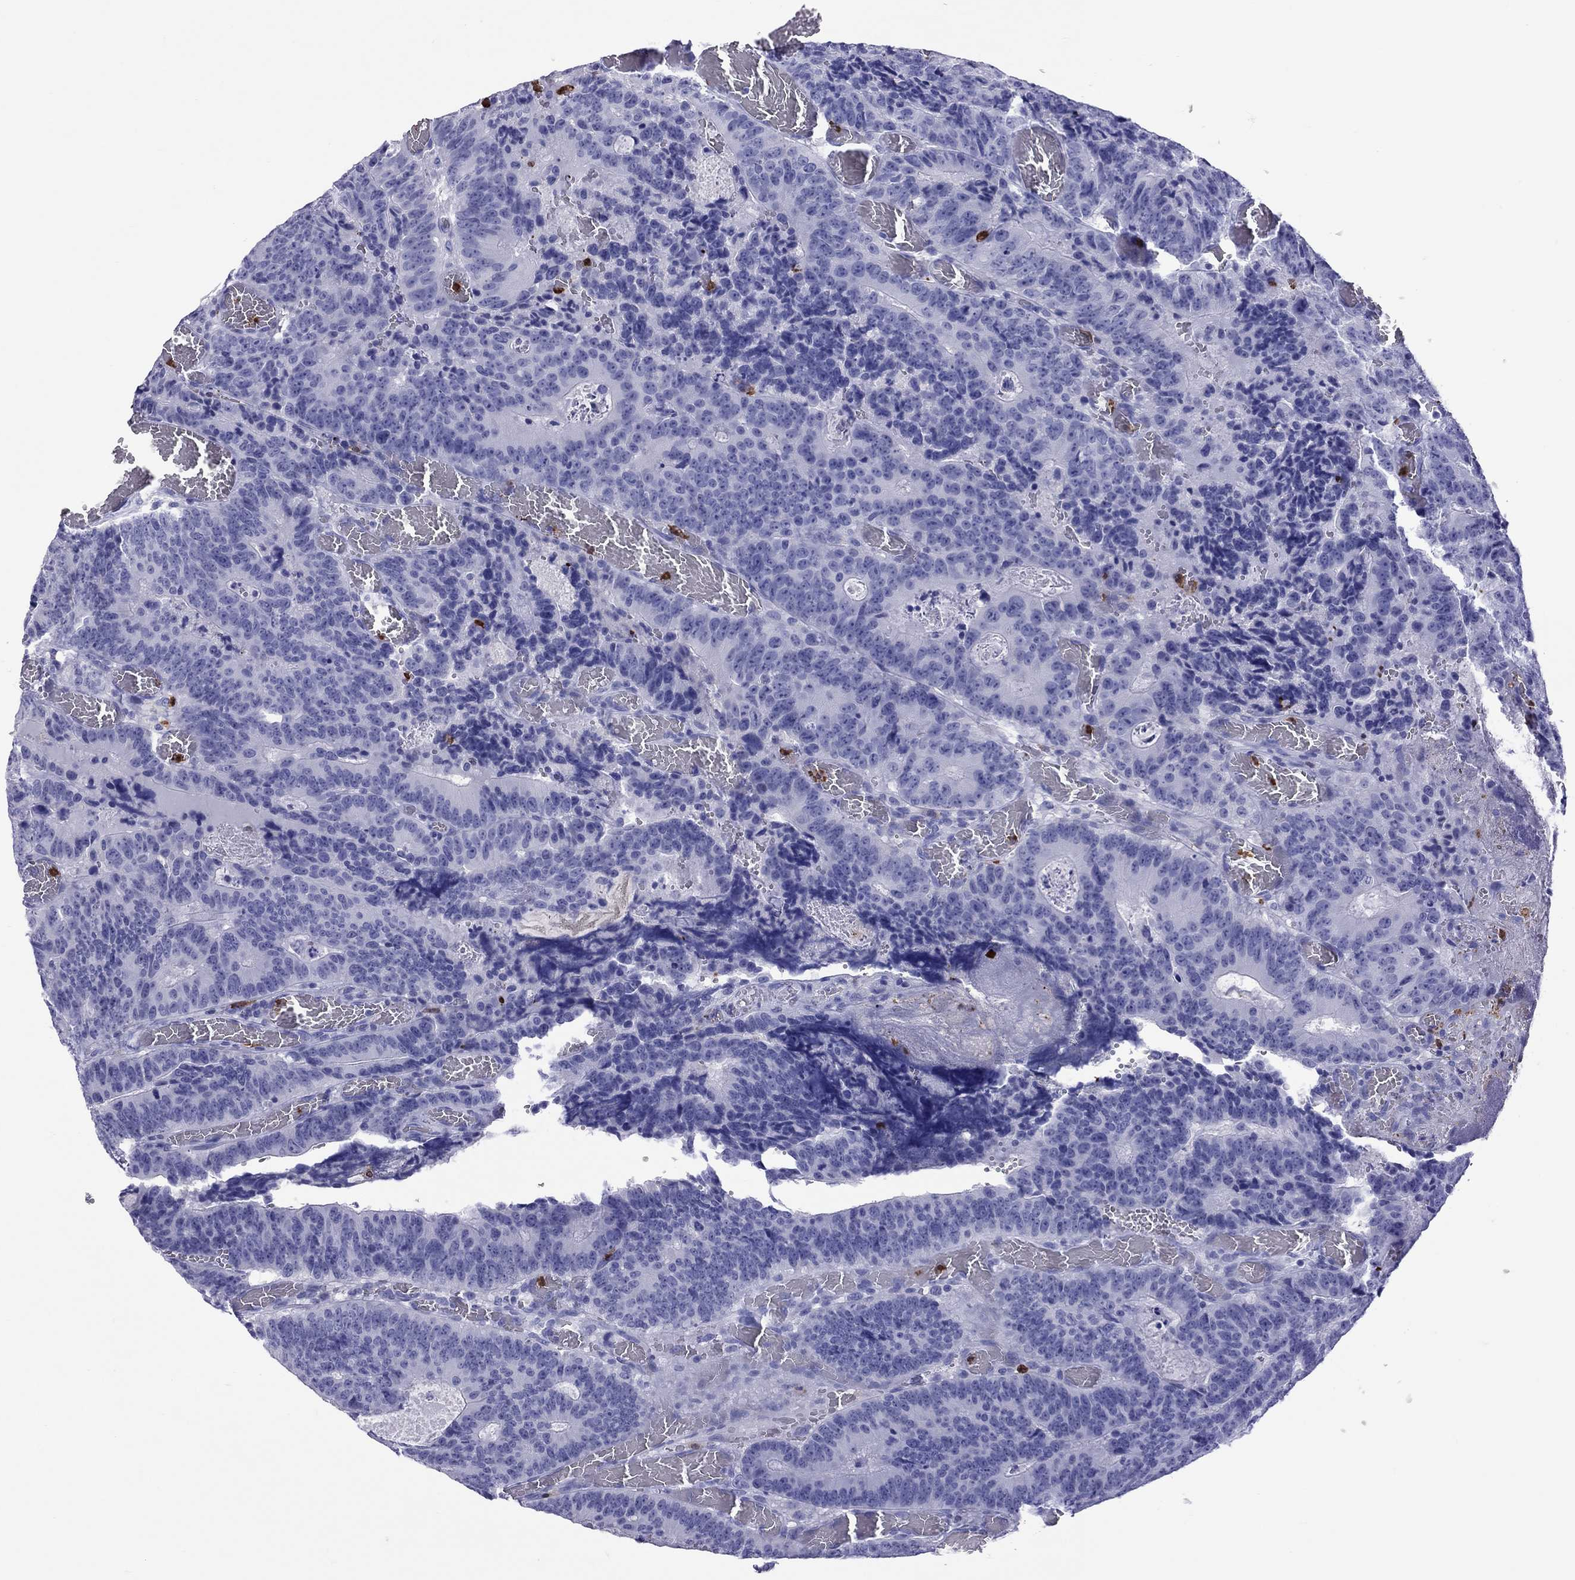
{"staining": {"intensity": "negative", "quantity": "none", "location": "none"}, "tissue": "colorectal cancer", "cell_type": "Tumor cells", "image_type": "cancer", "snomed": [{"axis": "morphology", "description": "Adenocarcinoma, NOS"}, {"axis": "topography", "description": "Colon"}], "caption": "IHC photomicrograph of neoplastic tissue: human colorectal cancer (adenocarcinoma) stained with DAB displays no significant protein expression in tumor cells. The staining was performed using DAB (3,3'-diaminobenzidine) to visualize the protein expression in brown, while the nuclei were stained in blue with hematoxylin (Magnification: 20x).", "gene": "SLAMF1", "patient": {"sex": "female", "age": 82}}